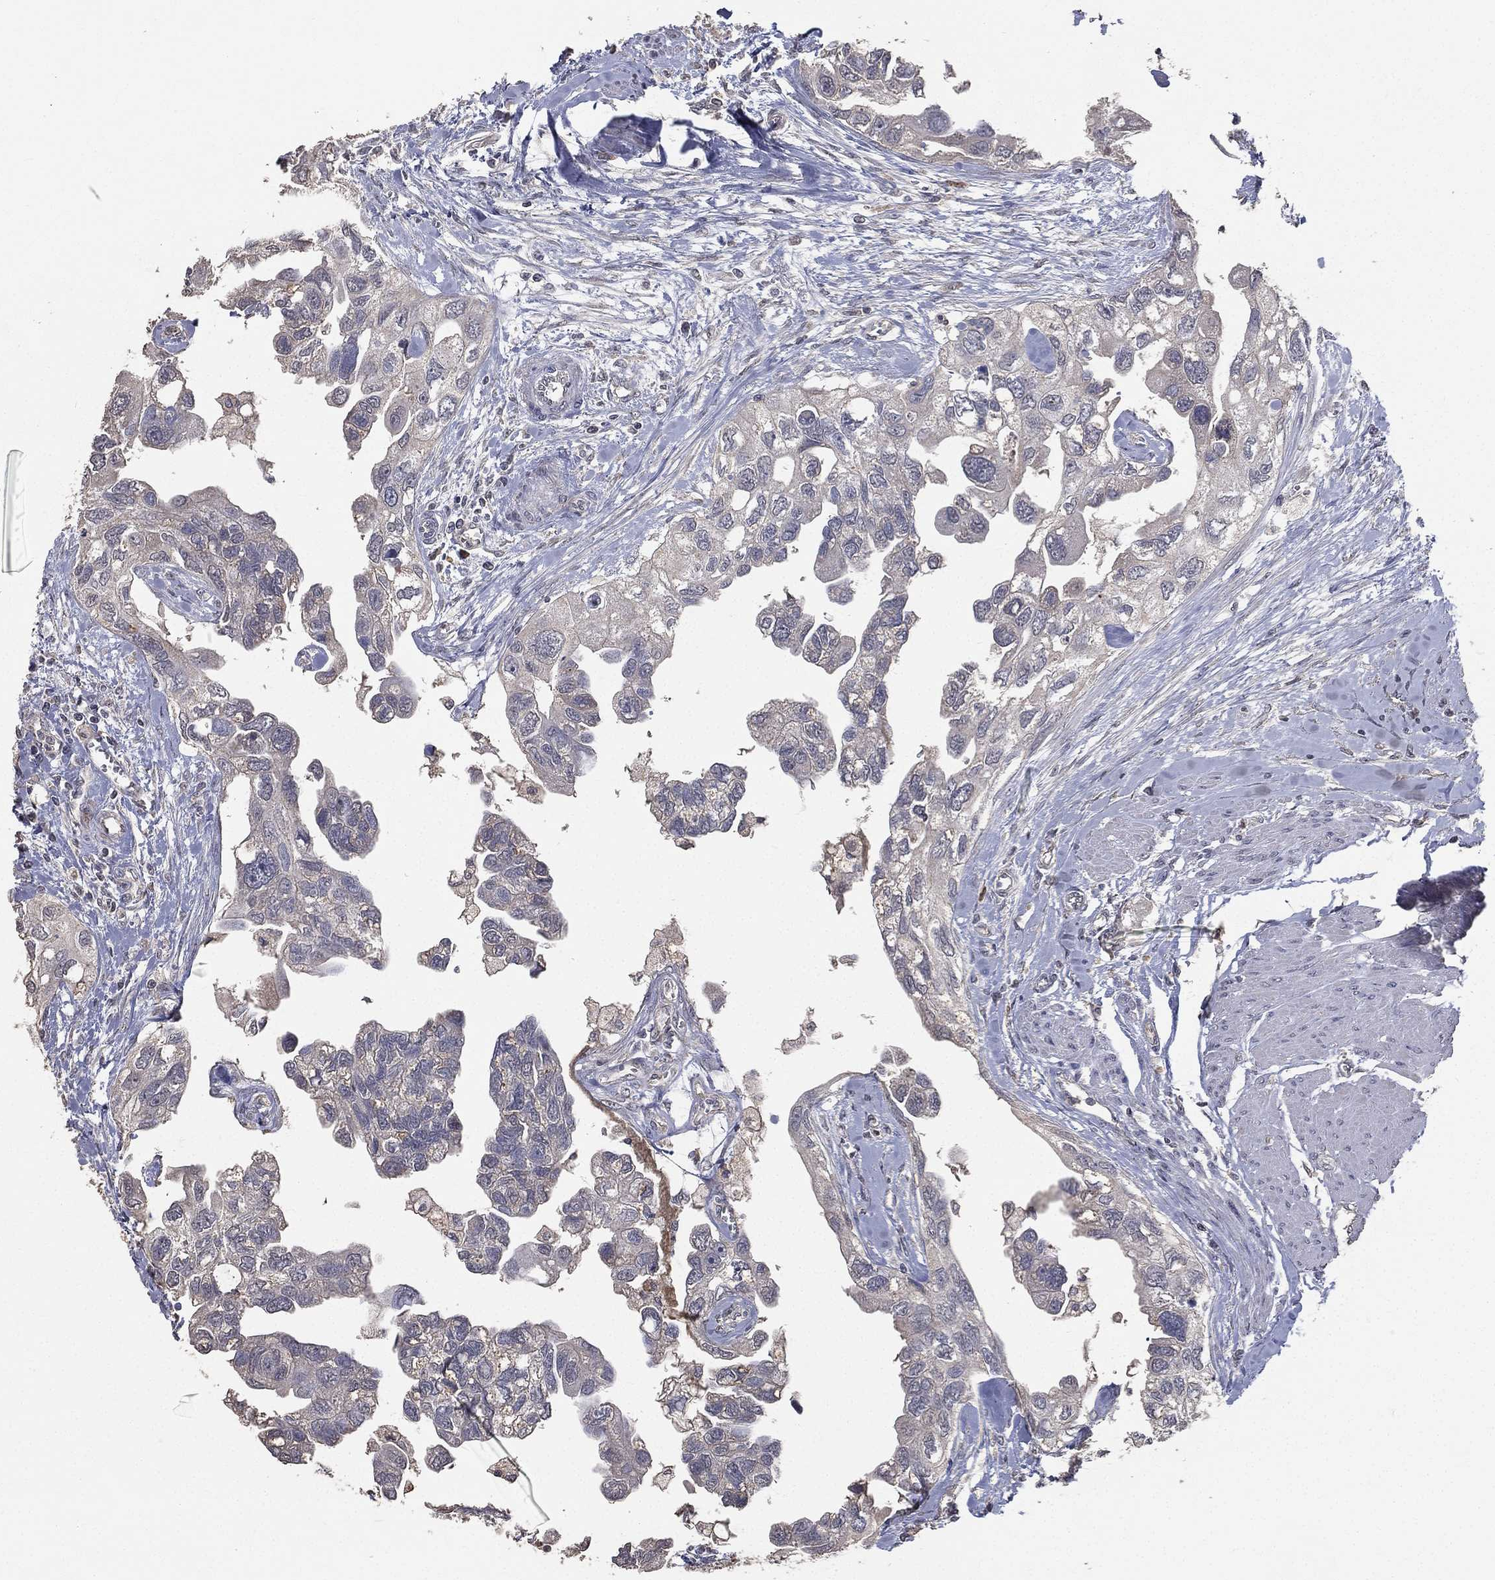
{"staining": {"intensity": "negative", "quantity": "none", "location": "none"}, "tissue": "urothelial cancer", "cell_type": "Tumor cells", "image_type": "cancer", "snomed": [{"axis": "morphology", "description": "Urothelial carcinoma, High grade"}, {"axis": "topography", "description": "Urinary bladder"}], "caption": "An immunohistochemistry photomicrograph of high-grade urothelial carcinoma is shown. There is no staining in tumor cells of high-grade urothelial carcinoma.", "gene": "SNAP25", "patient": {"sex": "male", "age": 59}}